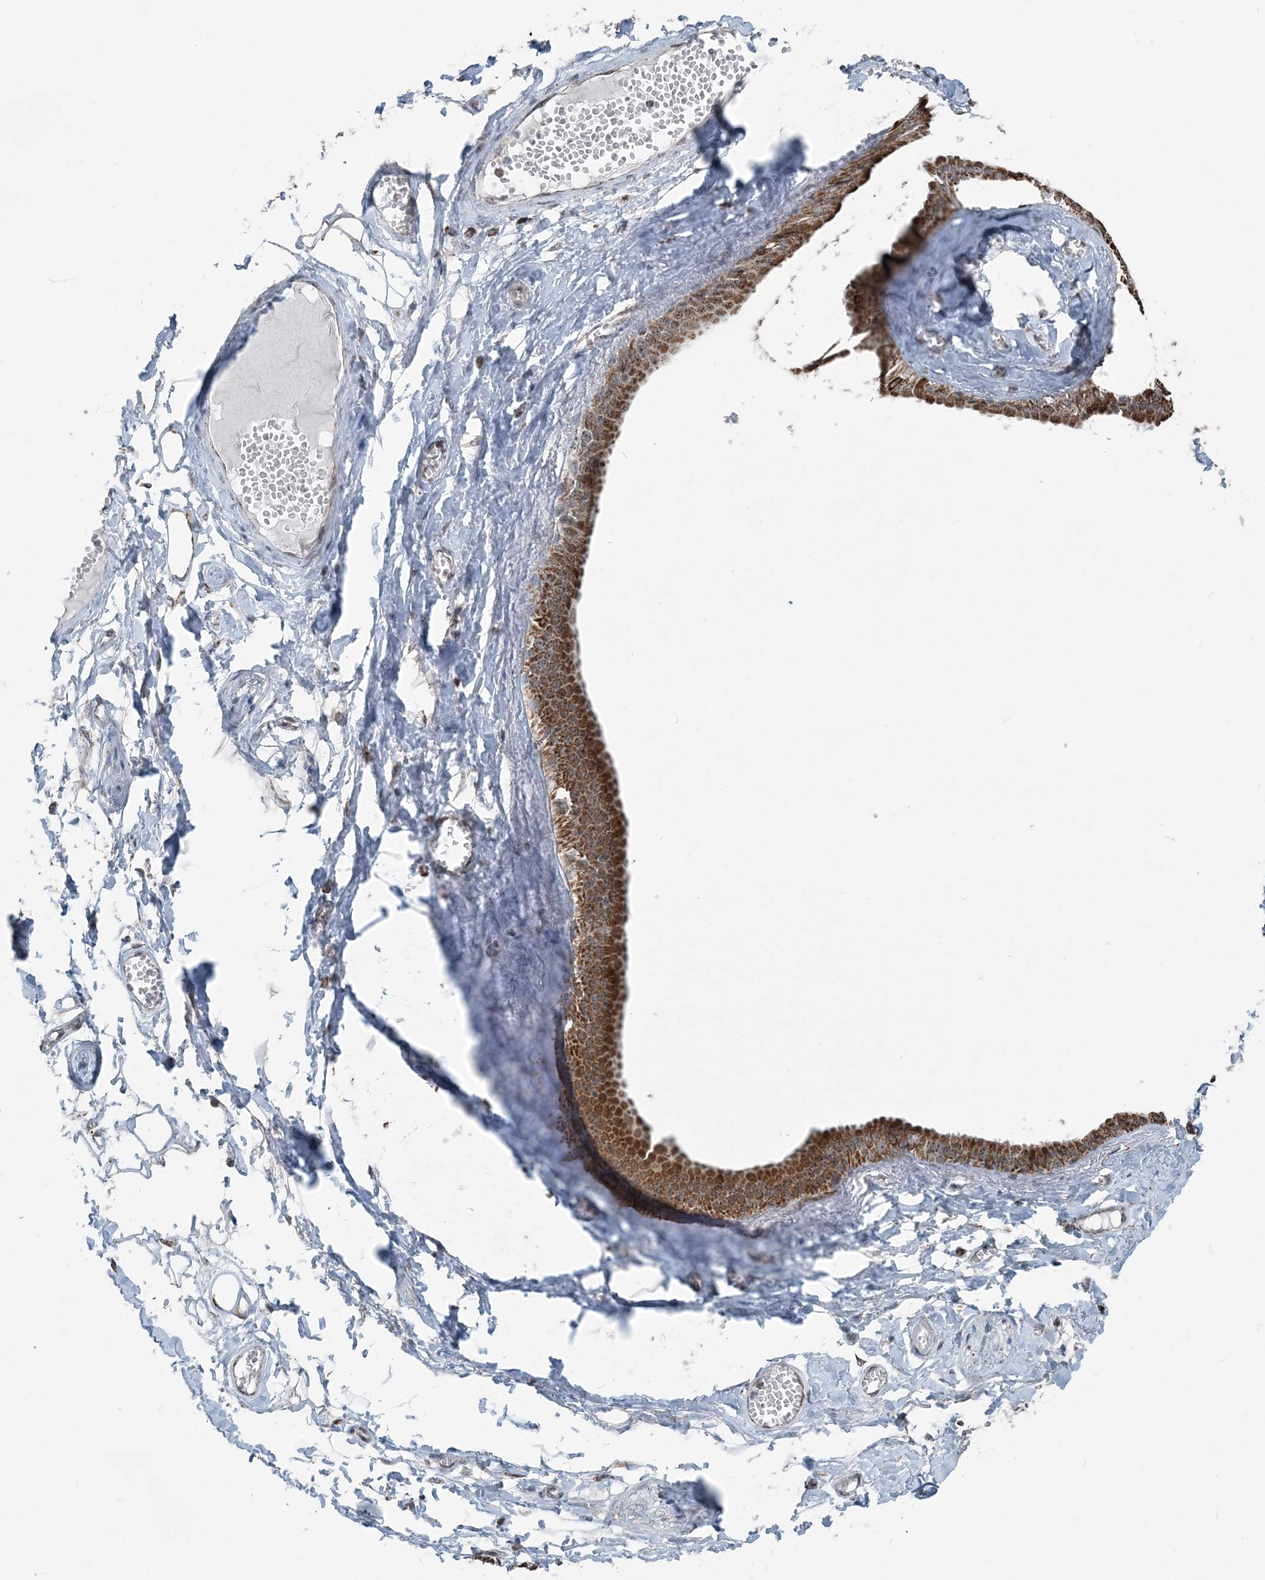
{"staining": {"intensity": "moderate", "quantity": ">75%", "location": "cytoplasmic/membranous"}, "tissue": "adipose tissue", "cell_type": "Adipocytes", "image_type": "normal", "snomed": [{"axis": "morphology", "description": "Normal tissue, NOS"}, {"axis": "morphology", "description": "Inflammation, NOS"}, {"axis": "topography", "description": "Salivary gland"}, {"axis": "topography", "description": "Peripheral nerve tissue"}], "caption": "Moderate cytoplasmic/membranous protein expression is appreciated in about >75% of adipocytes in adipose tissue. (DAB IHC with brightfield microscopy, high magnification).", "gene": "SUCLG1", "patient": {"sex": "female", "age": 75}}